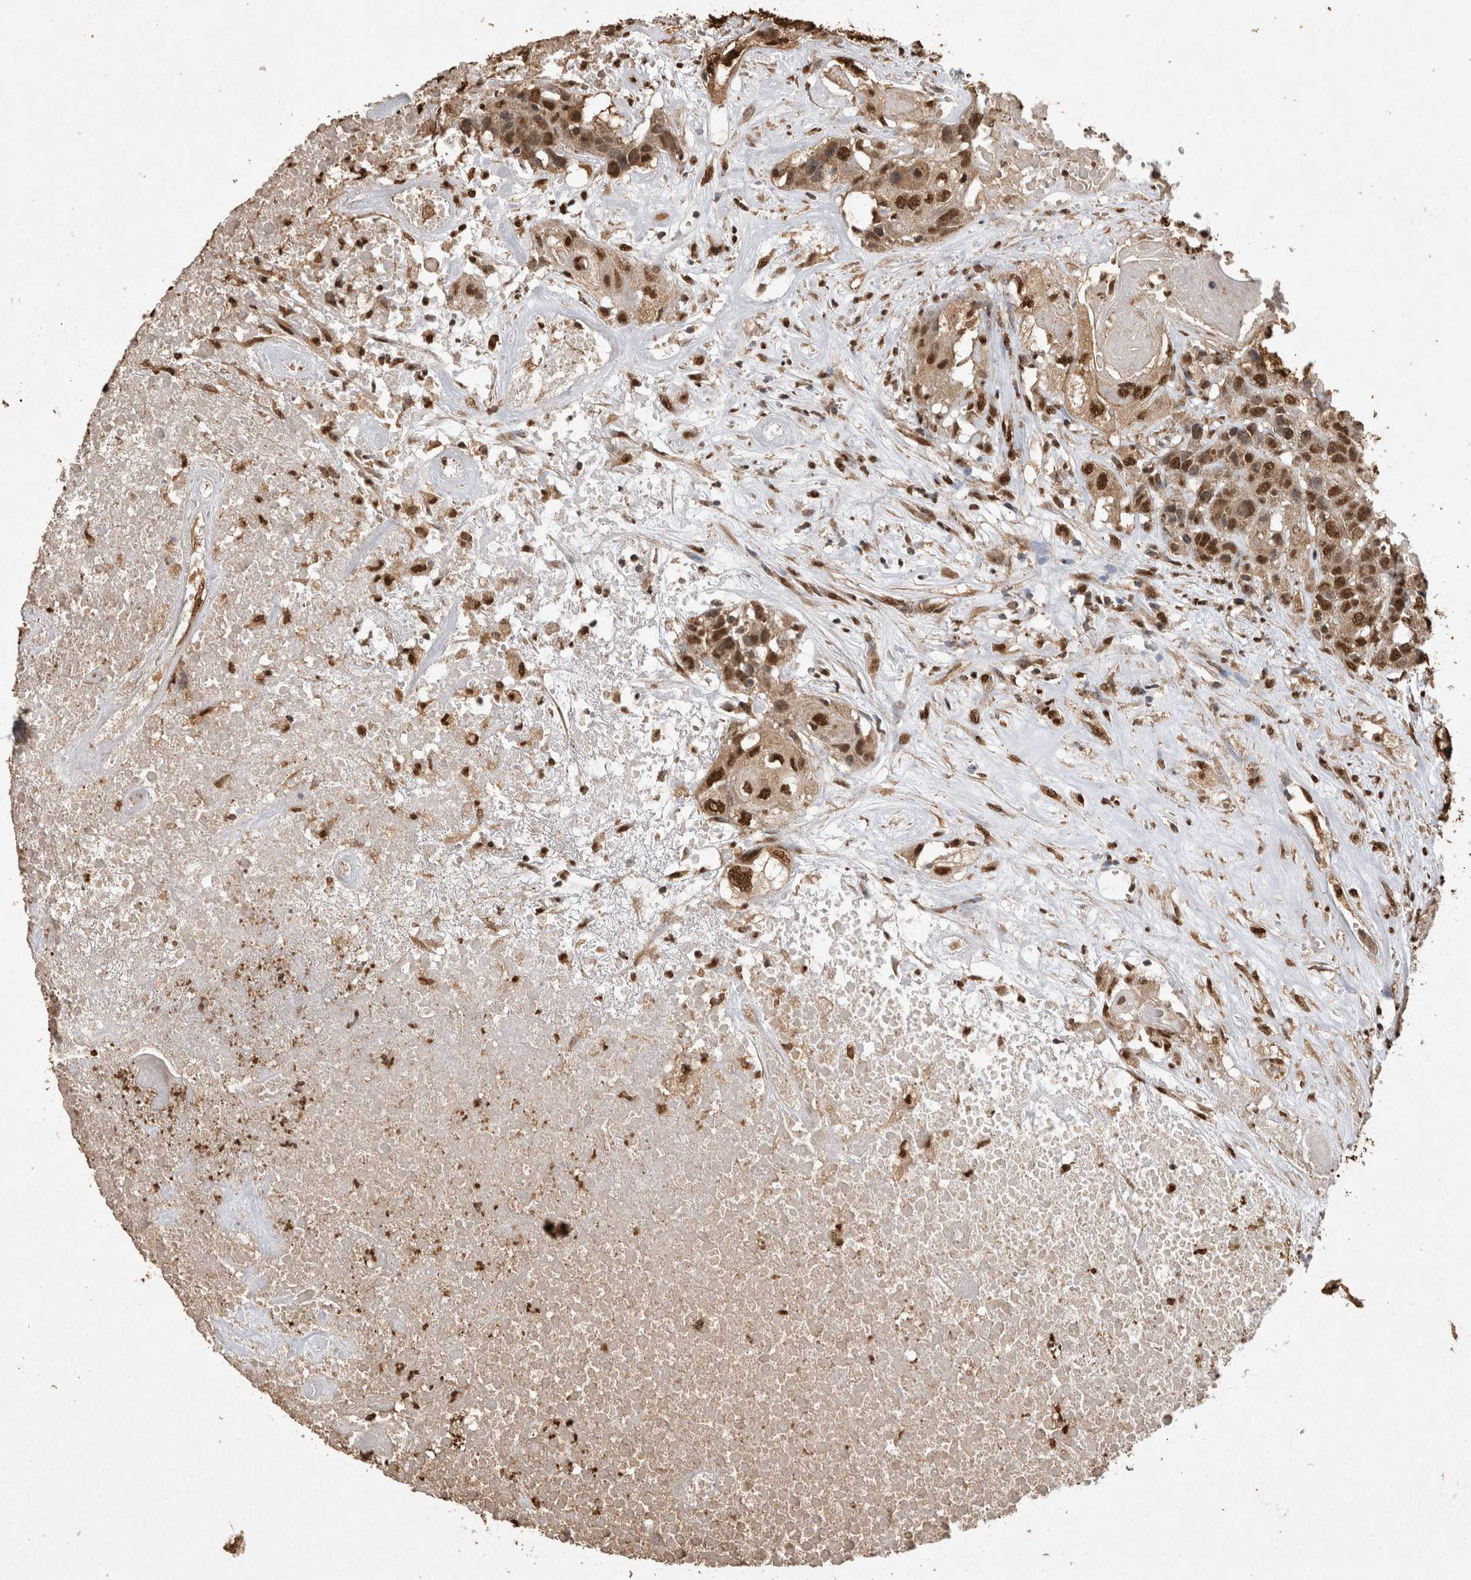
{"staining": {"intensity": "strong", "quantity": ">75%", "location": "nuclear"}, "tissue": "head and neck cancer", "cell_type": "Tumor cells", "image_type": "cancer", "snomed": [{"axis": "morphology", "description": "Squamous cell carcinoma, NOS"}, {"axis": "topography", "description": "Head-Neck"}], "caption": "An image of head and neck cancer stained for a protein displays strong nuclear brown staining in tumor cells.", "gene": "OAS2", "patient": {"sex": "male", "age": 66}}